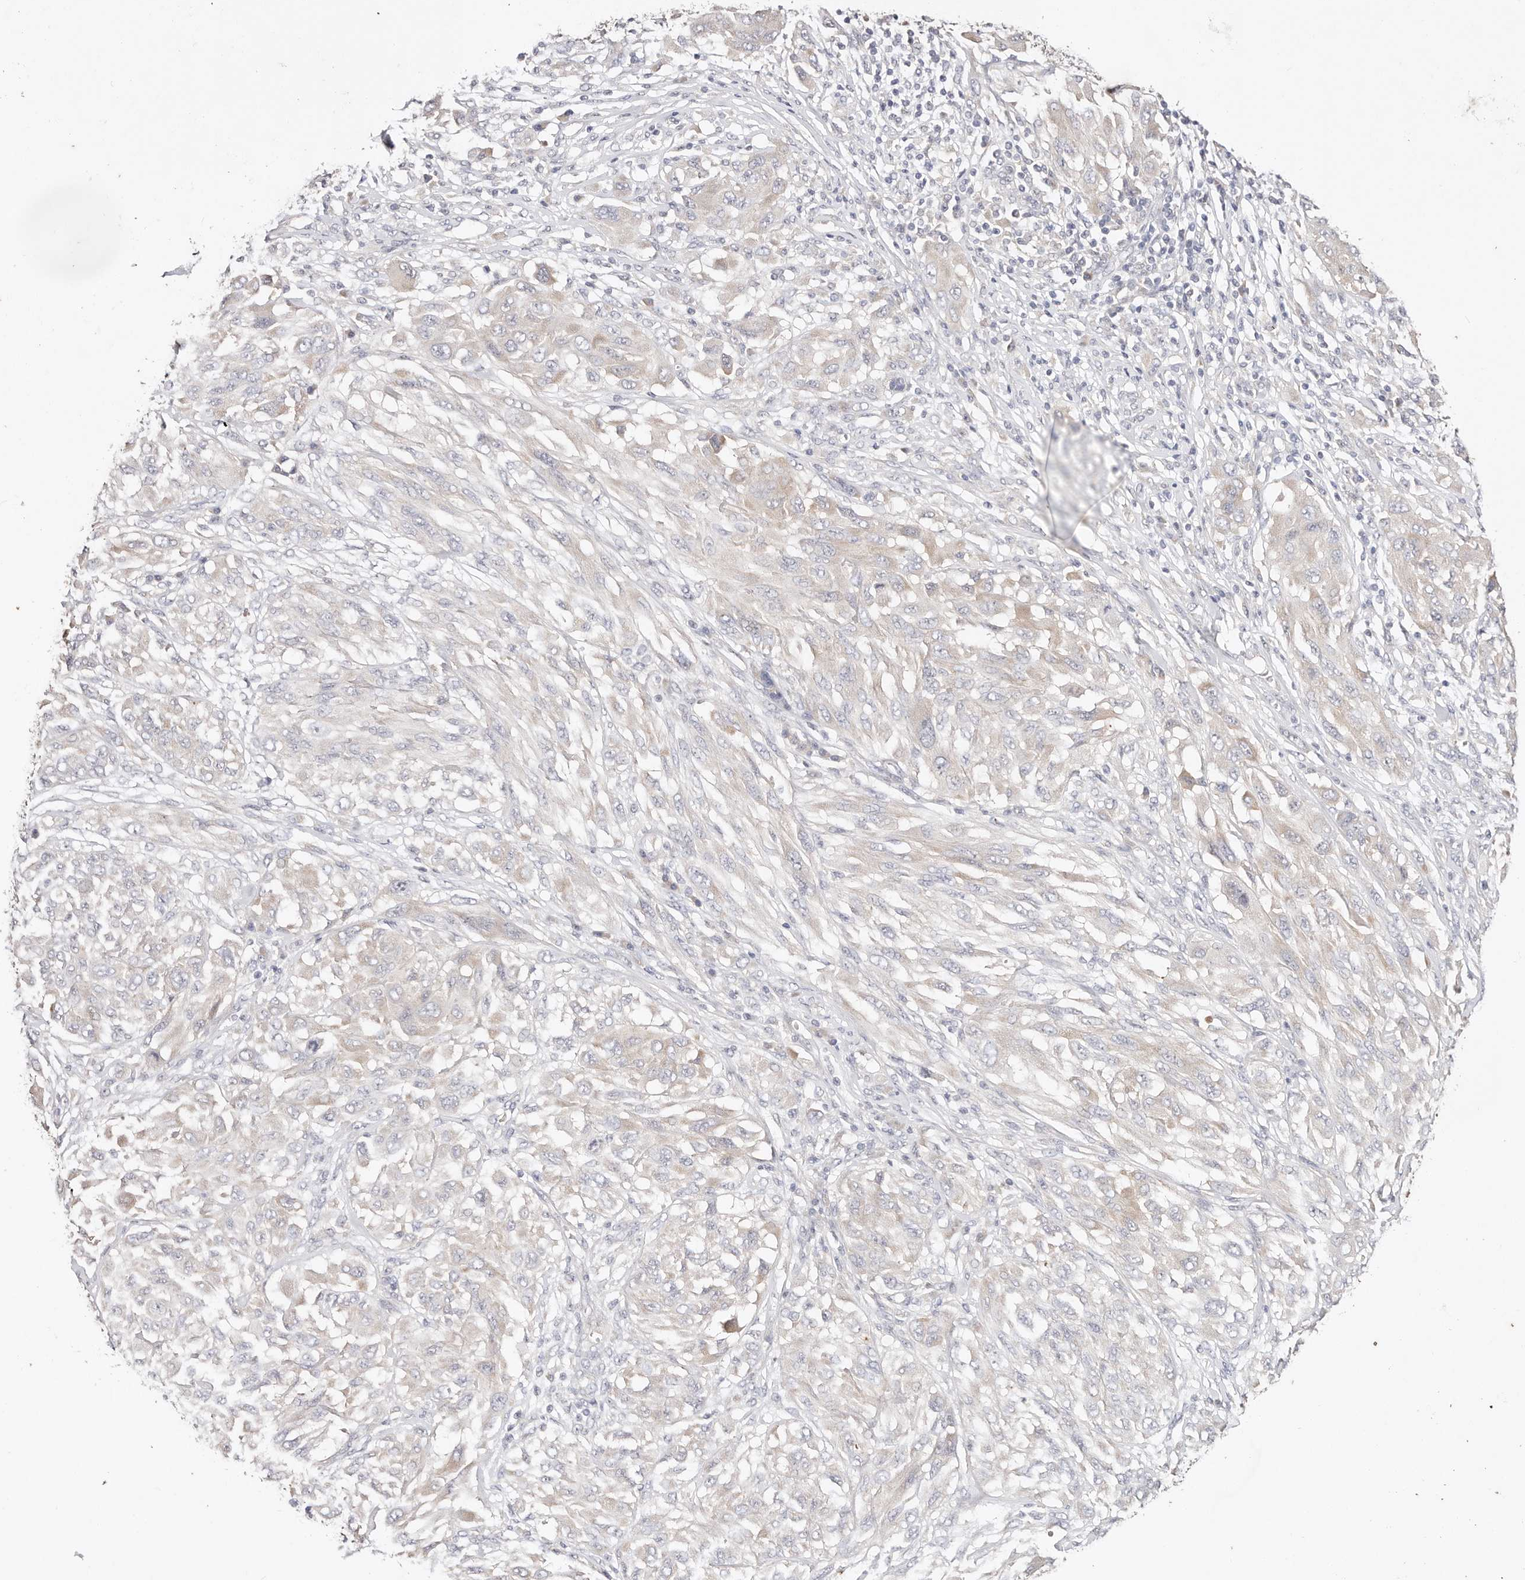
{"staining": {"intensity": "negative", "quantity": "none", "location": "none"}, "tissue": "melanoma", "cell_type": "Tumor cells", "image_type": "cancer", "snomed": [{"axis": "morphology", "description": "Malignant melanoma, NOS"}, {"axis": "topography", "description": "Skin"}], "caption": "Photomicrograph shows no significant protein staining in tumor cells of melanoma.", "gene": "VIPAS39", "patient": {"sex": "female", "age": 91}}